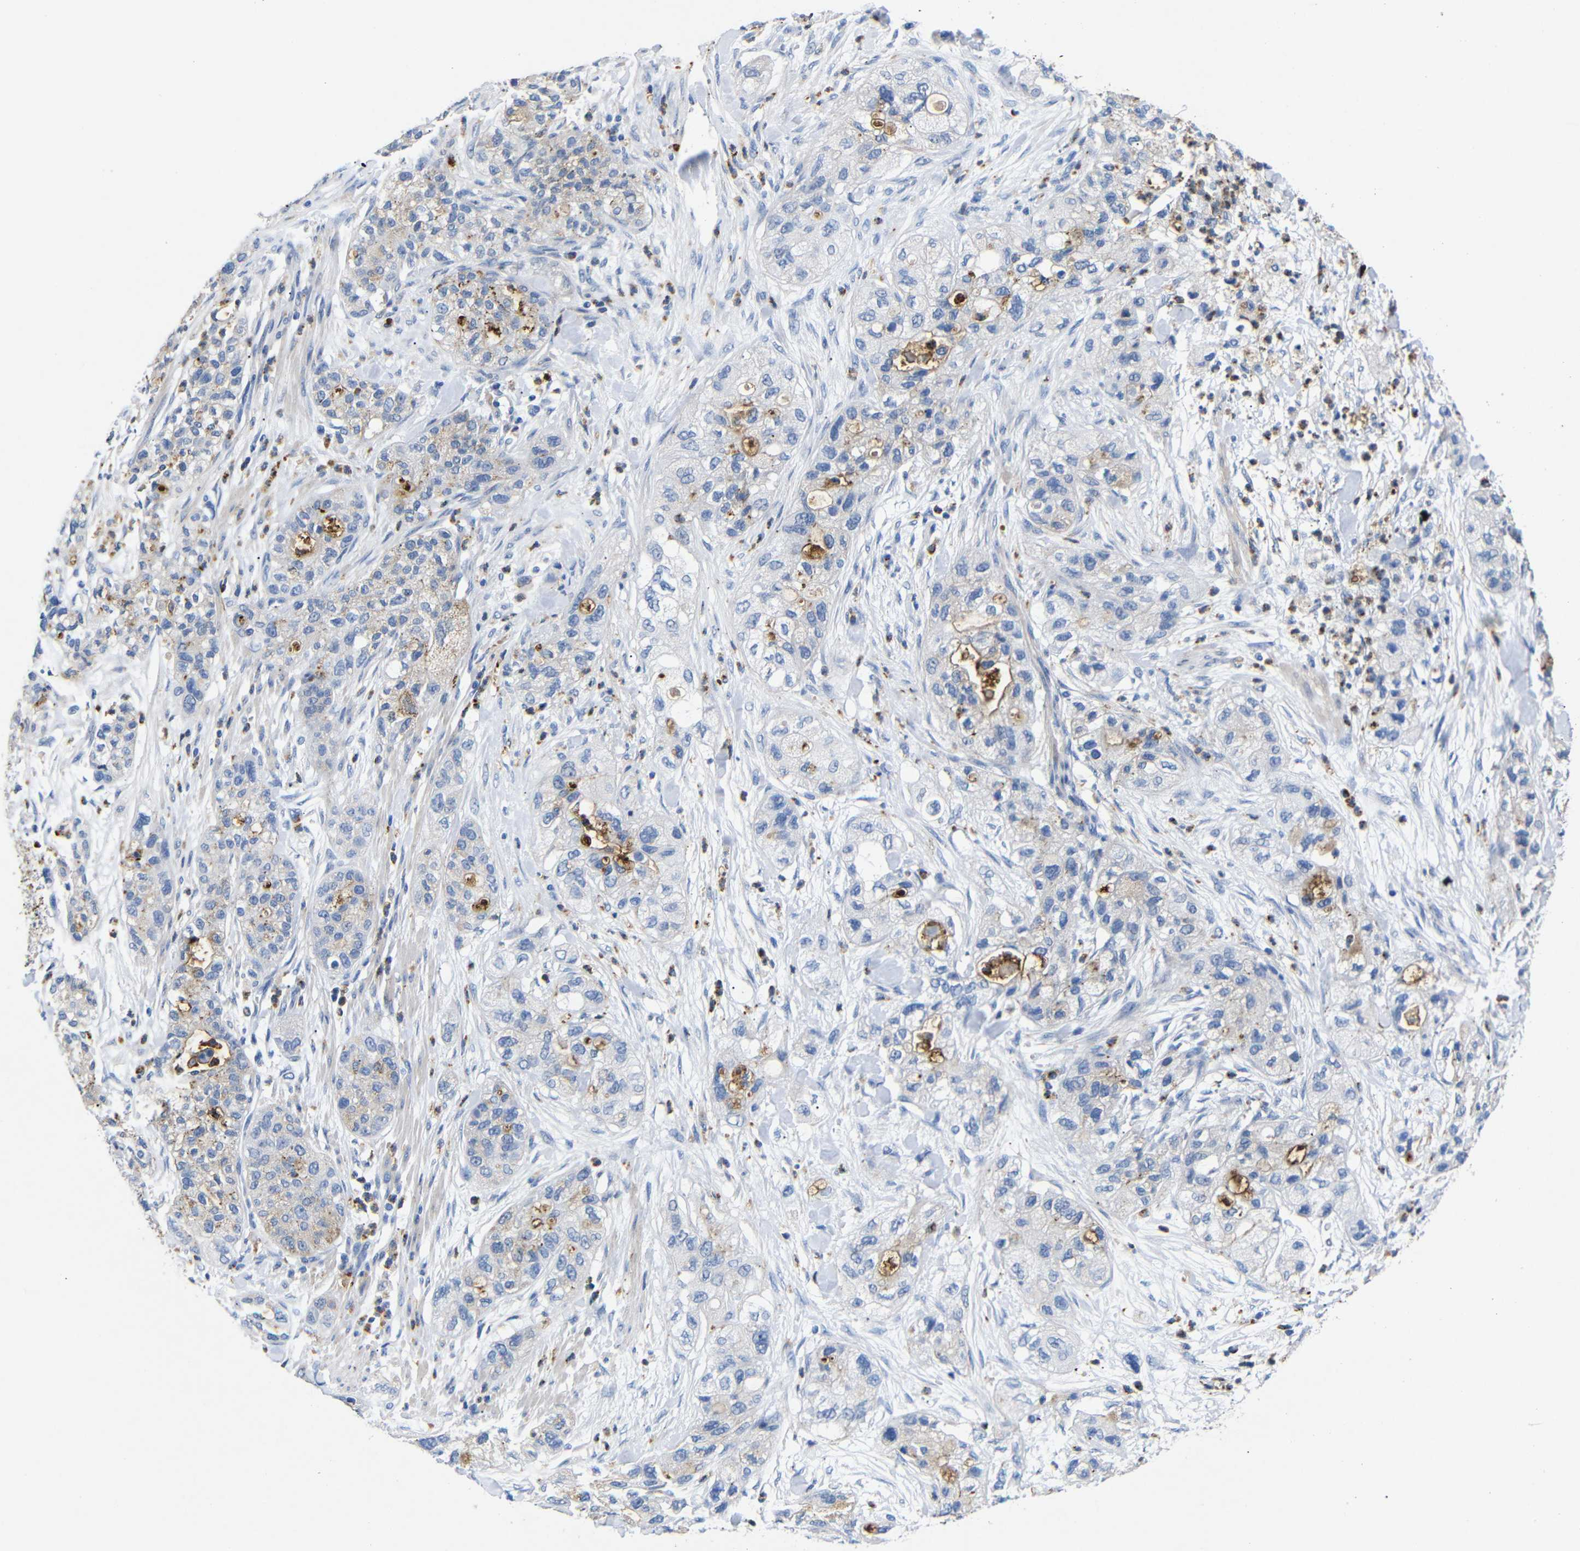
{"staining": {"intensity": "moderate", "quantity": "<25%", "location": "cytoplasmic/membranous"}, "tissue": "pancreatic cancer", "cell_type": "Tumor cells", "image_type": "cancer", "snomed": [{"axis": "morphology", "description": "Adenocarcinoma, NOS"}, {"axis": "topography", "description": "Pancreas"}], "caption": "Immunohistochemistry (IHC) (DAB) staining of pancreatic adenocarcinoma demonstrates moderate cytoplasmic/membranous protein staining in approximately <25% of tumor cells.", "gene": "SDCBP", "patient": {"sex": "female", "age": 78}}